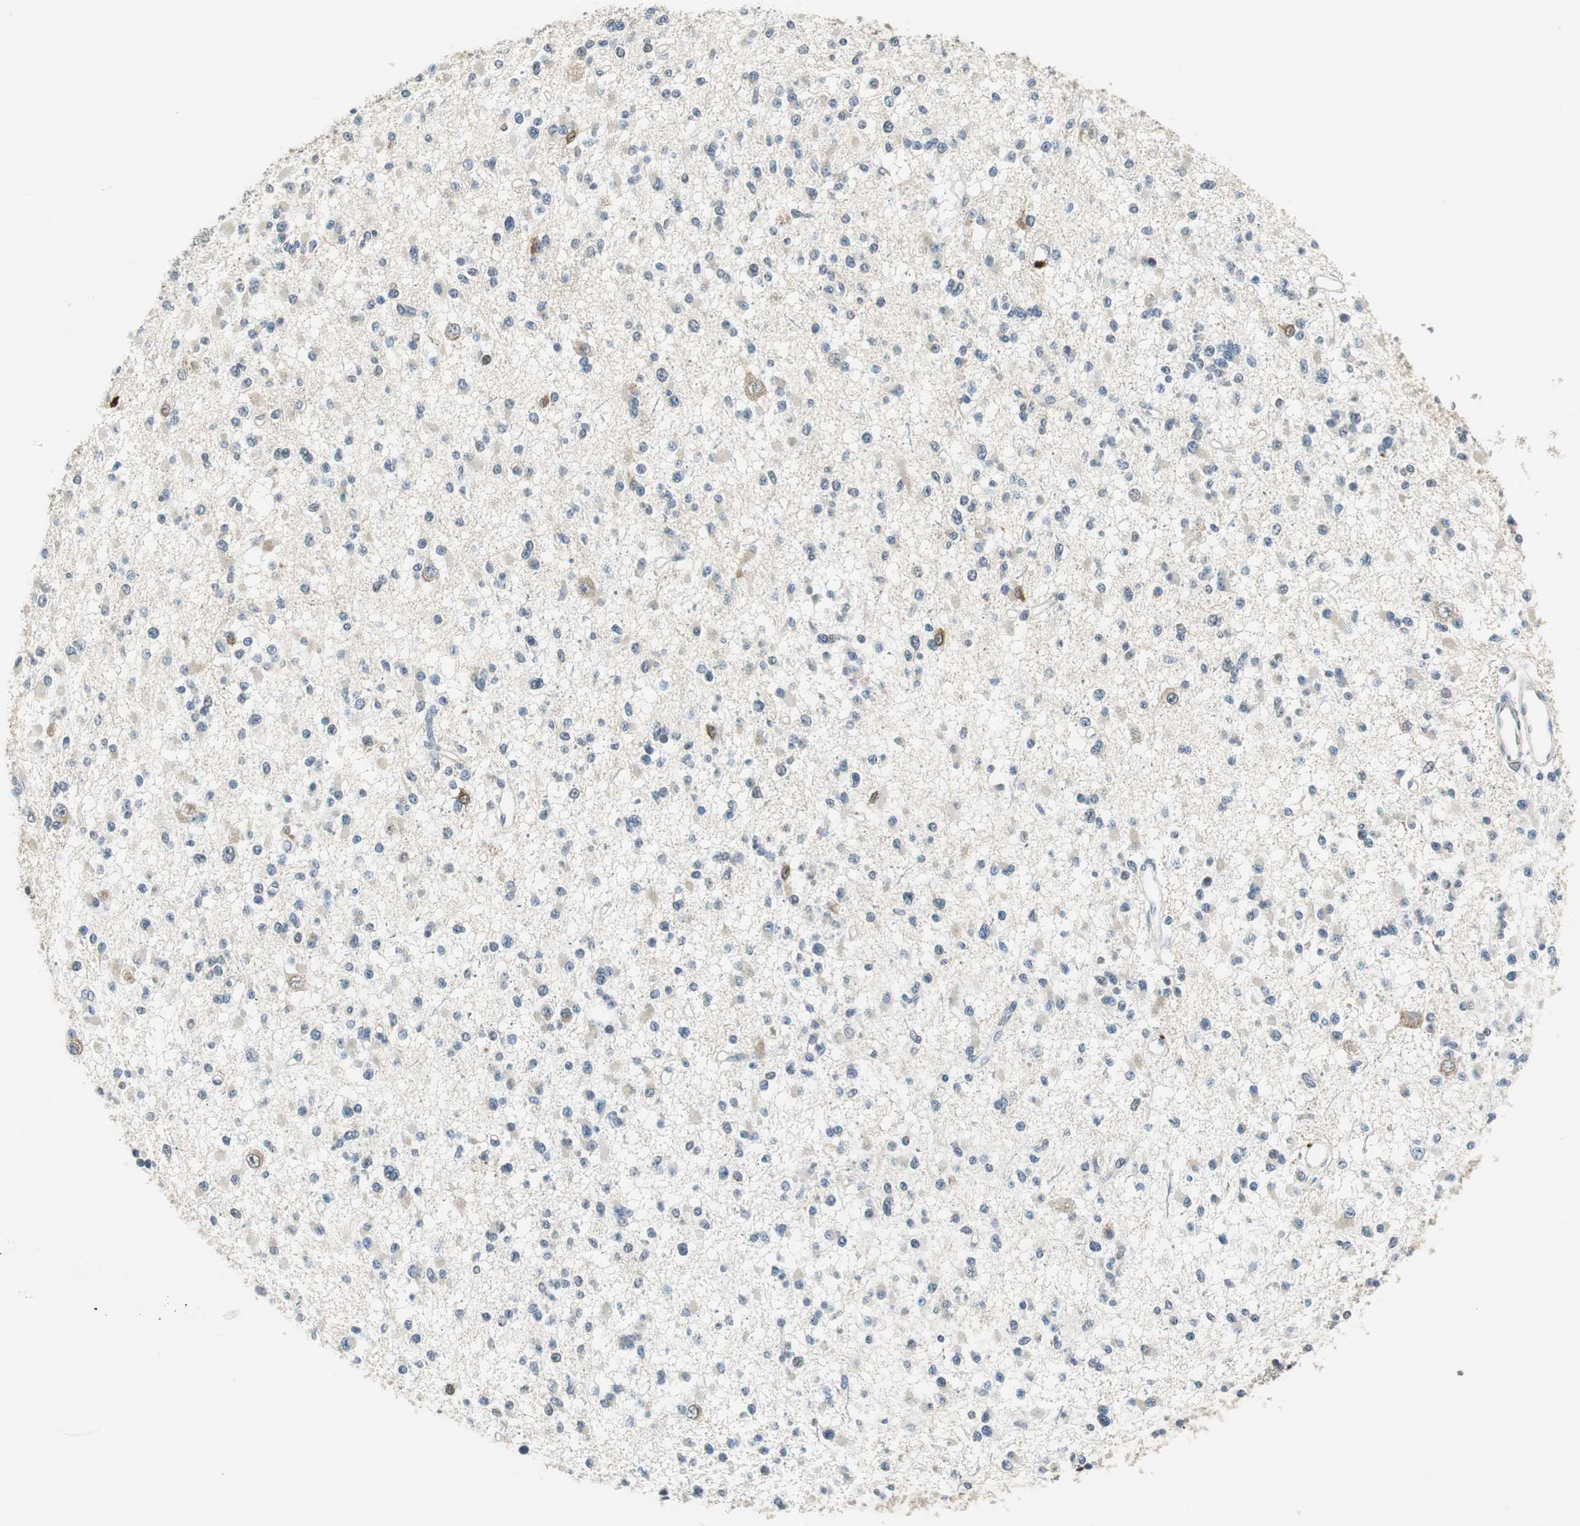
{"staining": {"intensity": "weak", "quantity": "<25%", "location": "cytoplasmic/membranous"}, "tissue": "glioma", "cell_type": "Tumor cells", "image_type": "cancer", "snomed": [{"axis": "morphology", "description": "Glioma, malignant, Low grade"}, {"axis": "topography", "description": "Brain"}], "caption": "Photomicrograph shows no protein expression in tumor cells of glioma tissue.", "gene": "ME1", "patient": {"sex": "female", "age": 22}}